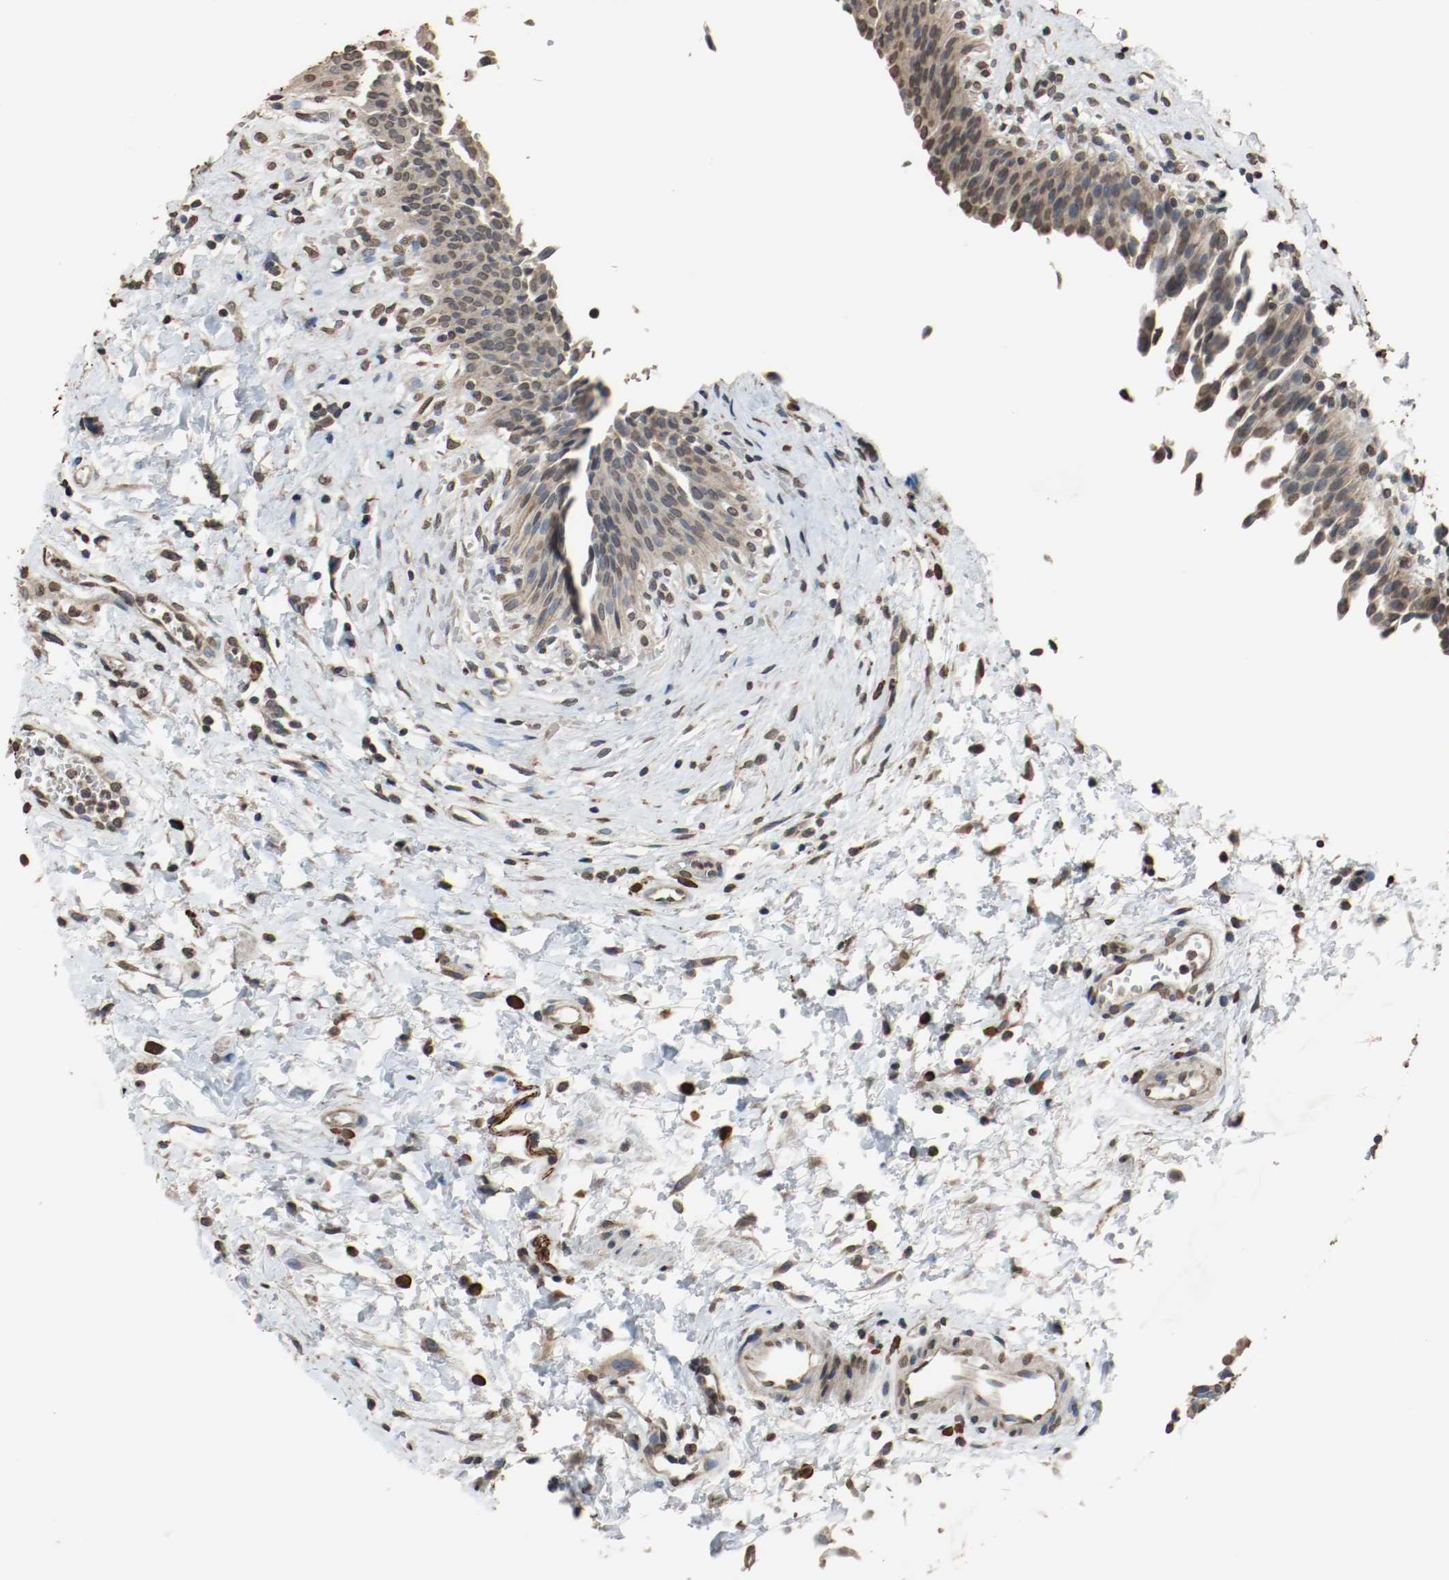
{"staining": {"intensity": "weak", "quantity": "<25%", "location": "cytoplasmic/membranous"}, "tissue": "urinary bladder", "cell_type": "Urothelial cells", "image_type": "normal", "snomed": [{"axis": "morphology", "description": "Normal tissue, NOS"}, {"axis": "morphology", "description": "Dysplasia, NOS"}, {"axis": "topography", "description": "Urinary bladder"}], "caption": "This photomicrograph is of unremarkable urinary bladder stained with IHC to label a protein in brown with the nuclei are counter-stained blue. There is no expression in urothelial cells.", "gene": "RTN4", "patient": {"sex": "male", "age": 35}}